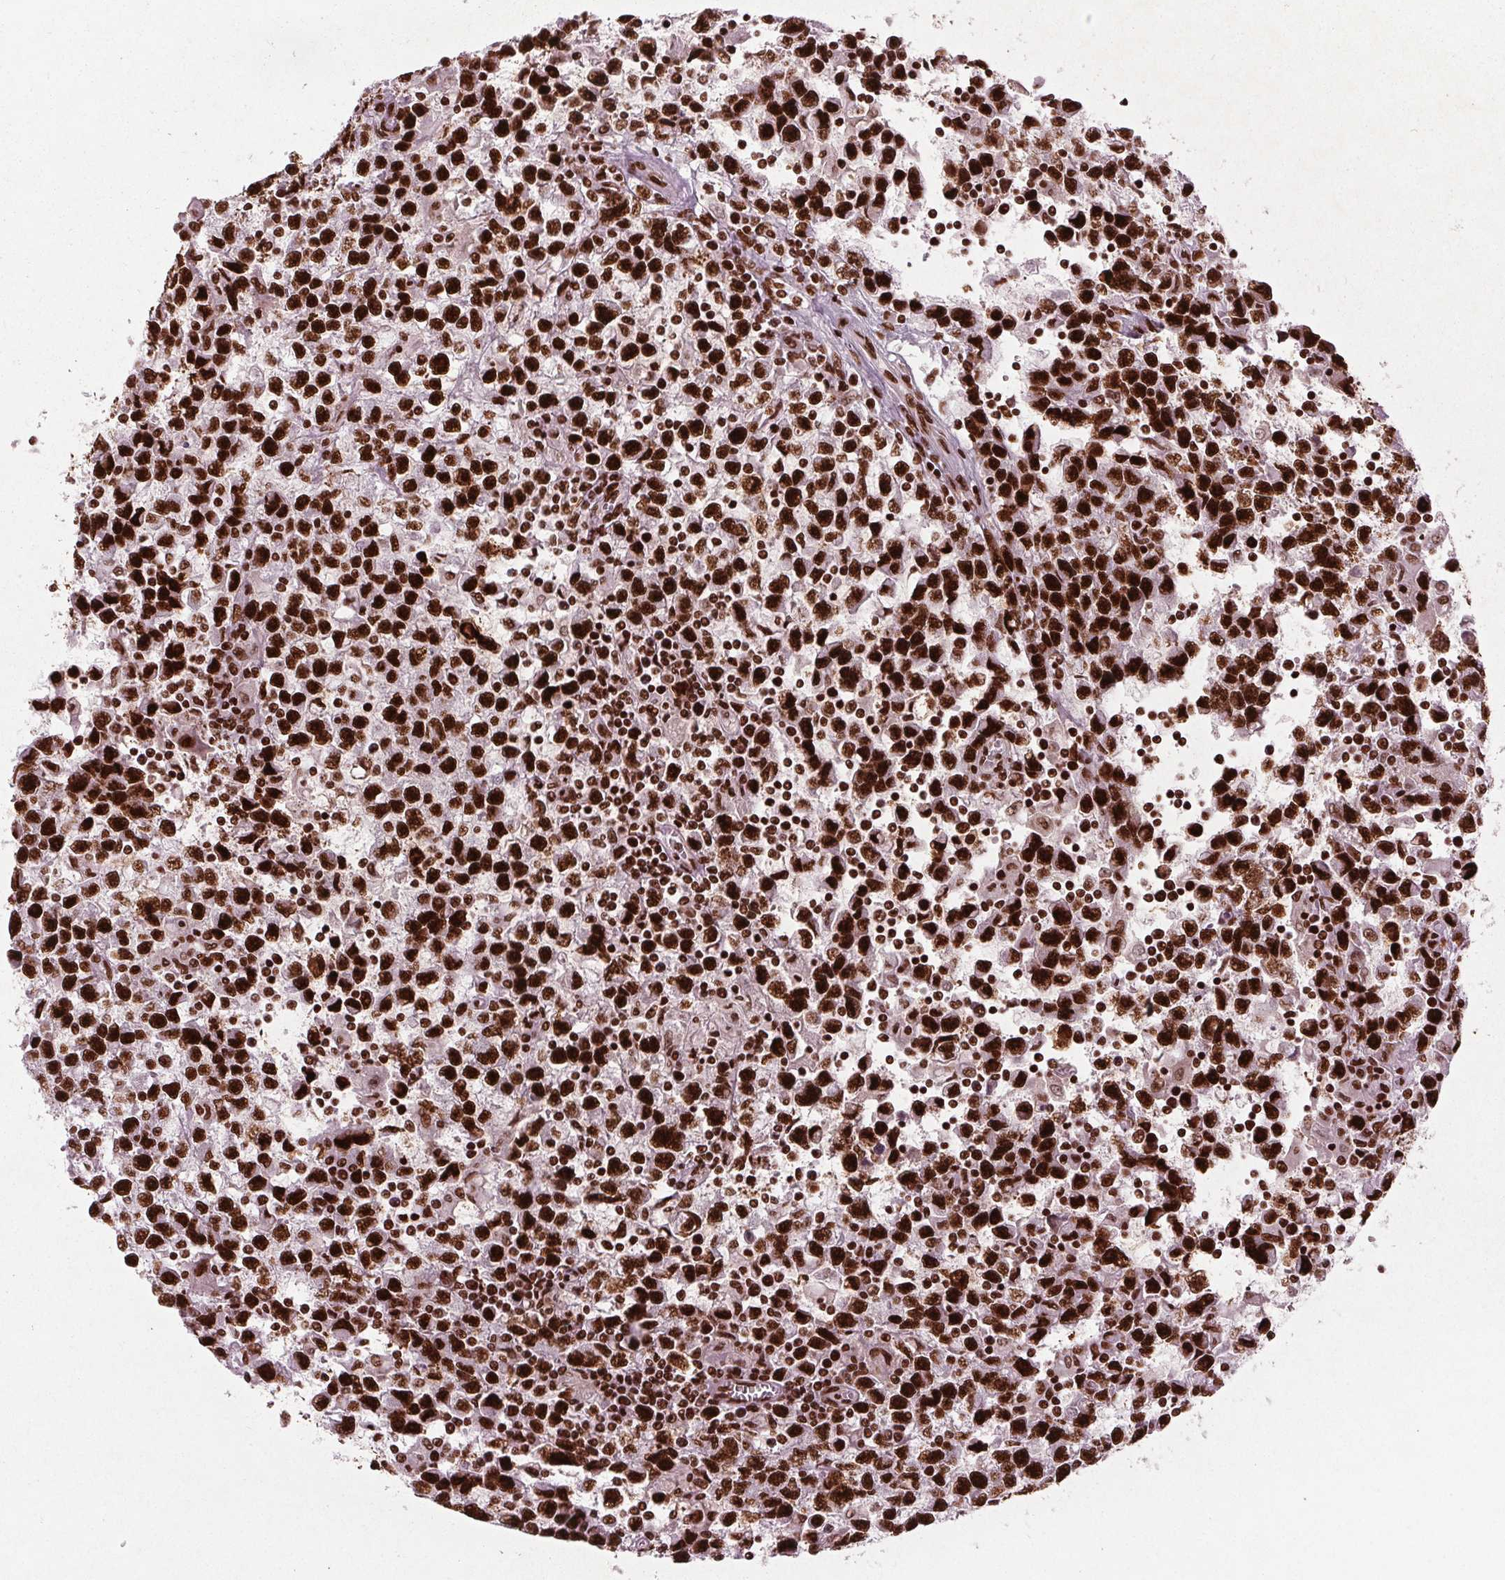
{"staining": {"intensity": "strong", "quantity": ">75%", "location": "nuclear"}, "tissue": "testis cancer", "cell_type": "Tumor cells", "image_type": "cancer", "snomed": [{"axis": "morphology", "description": "Seminoma, NOS"}, {"axis": "topography", "description": "Testis"}], "caption": "Immunohistochemical staining of testis cancer shows high levels of strong nuclear staining in about >75% of tumor cells.", "gene": "BRD4", "patient": {"sex": "male", "age": 31}}